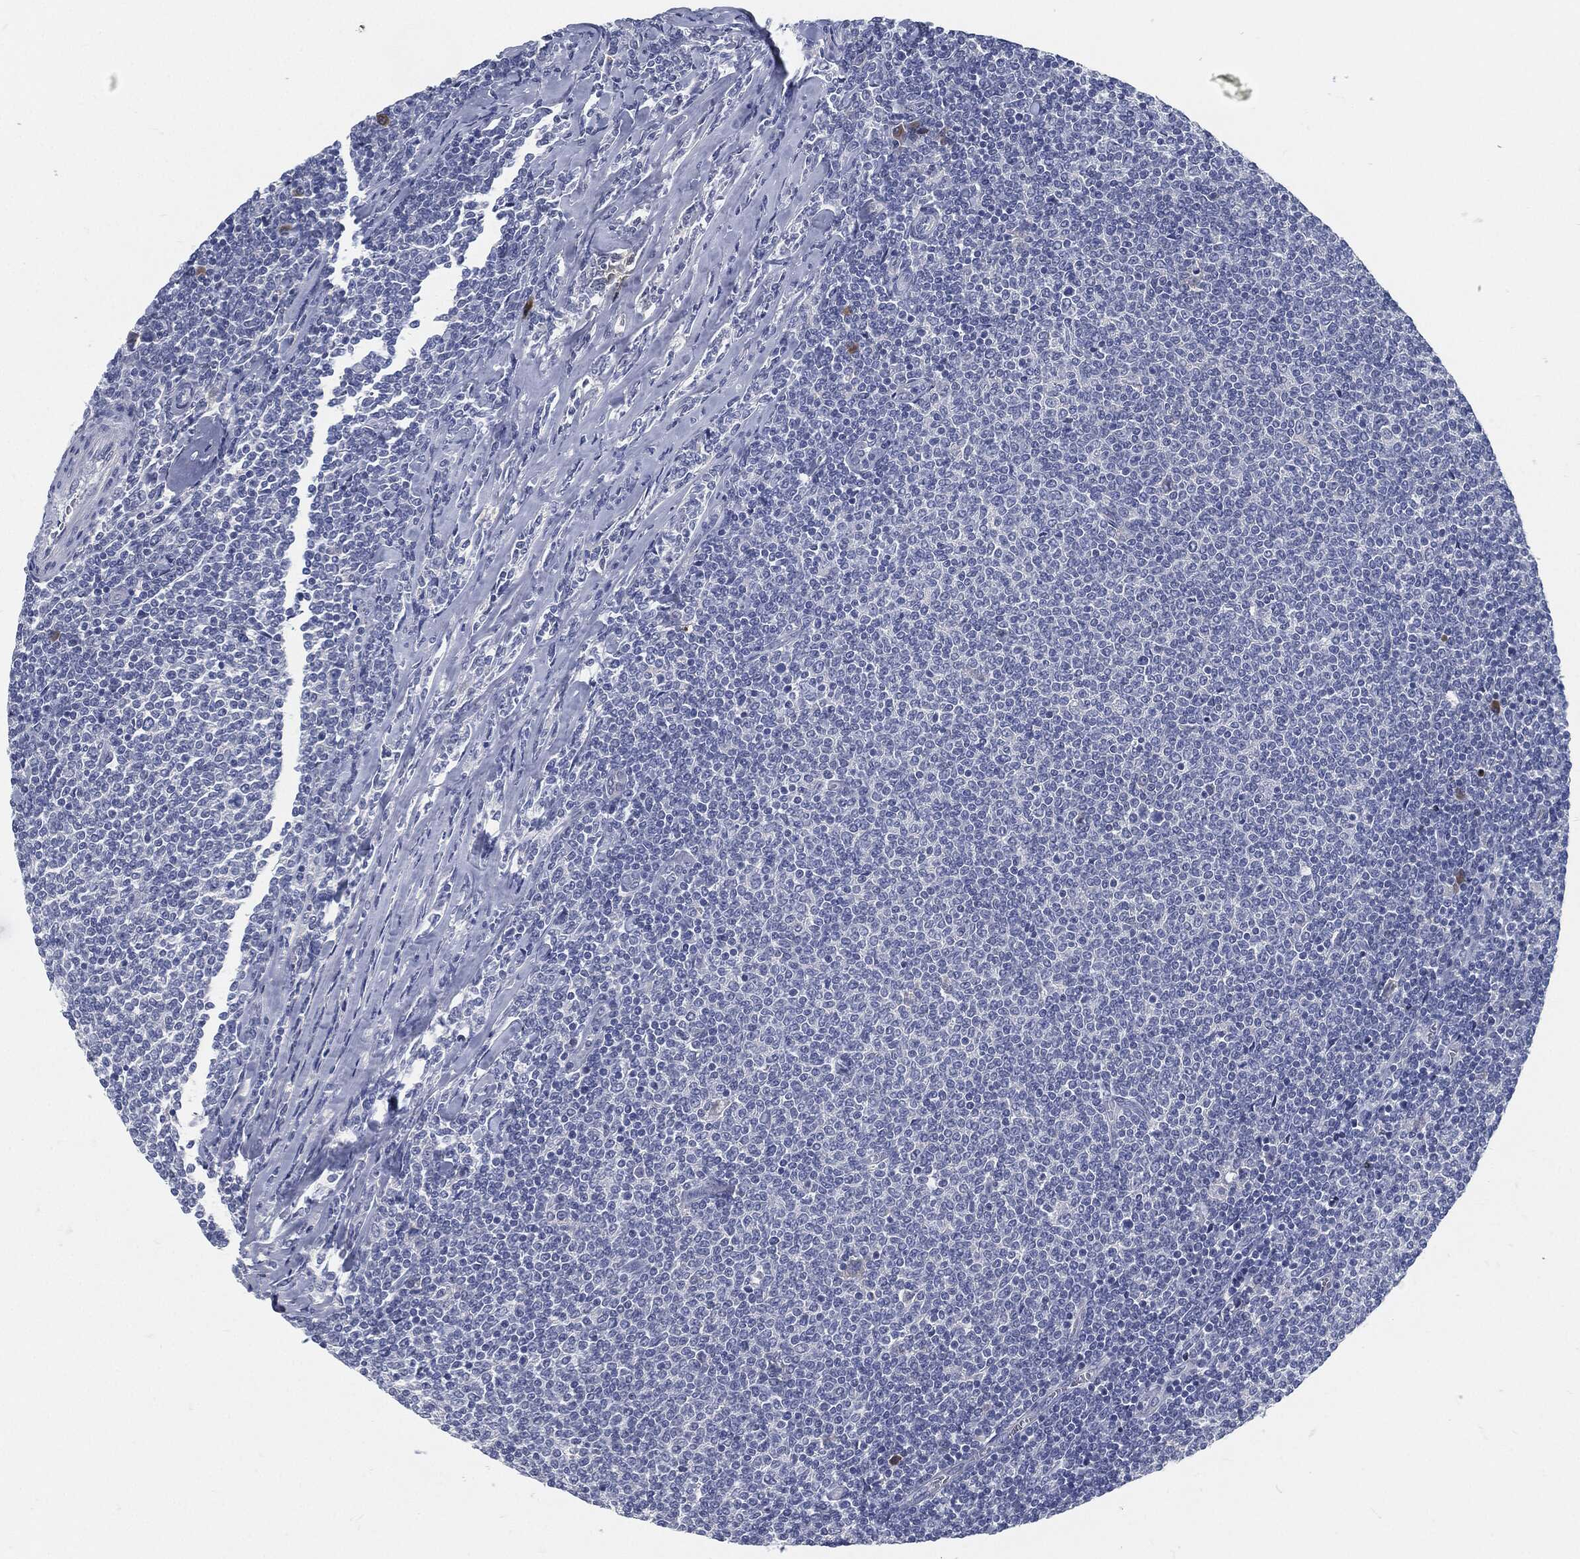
{"staining": {"intensity": "negative", "quantity": "none", "location": "none"}, "tissue": "lymphoma", "cell_type": "Tumor cells", "image_type": "cancer", "snomed": [{"axis": "morphology", "description": "Malignant lymphoma, non-Hodgkin's type, Low grade"}, {"axis": "topography", "description": "Lymph node"}], "caption": "Lymphoma was stained to show a protein in brown. There is no significant expression in tumor cells. (Brightfield microscopy of DAB (3,3'-diaminobenzidine) IHC at high magnification).", "gene": "MST1", "patient": {"sex": "male", "age": 52}}